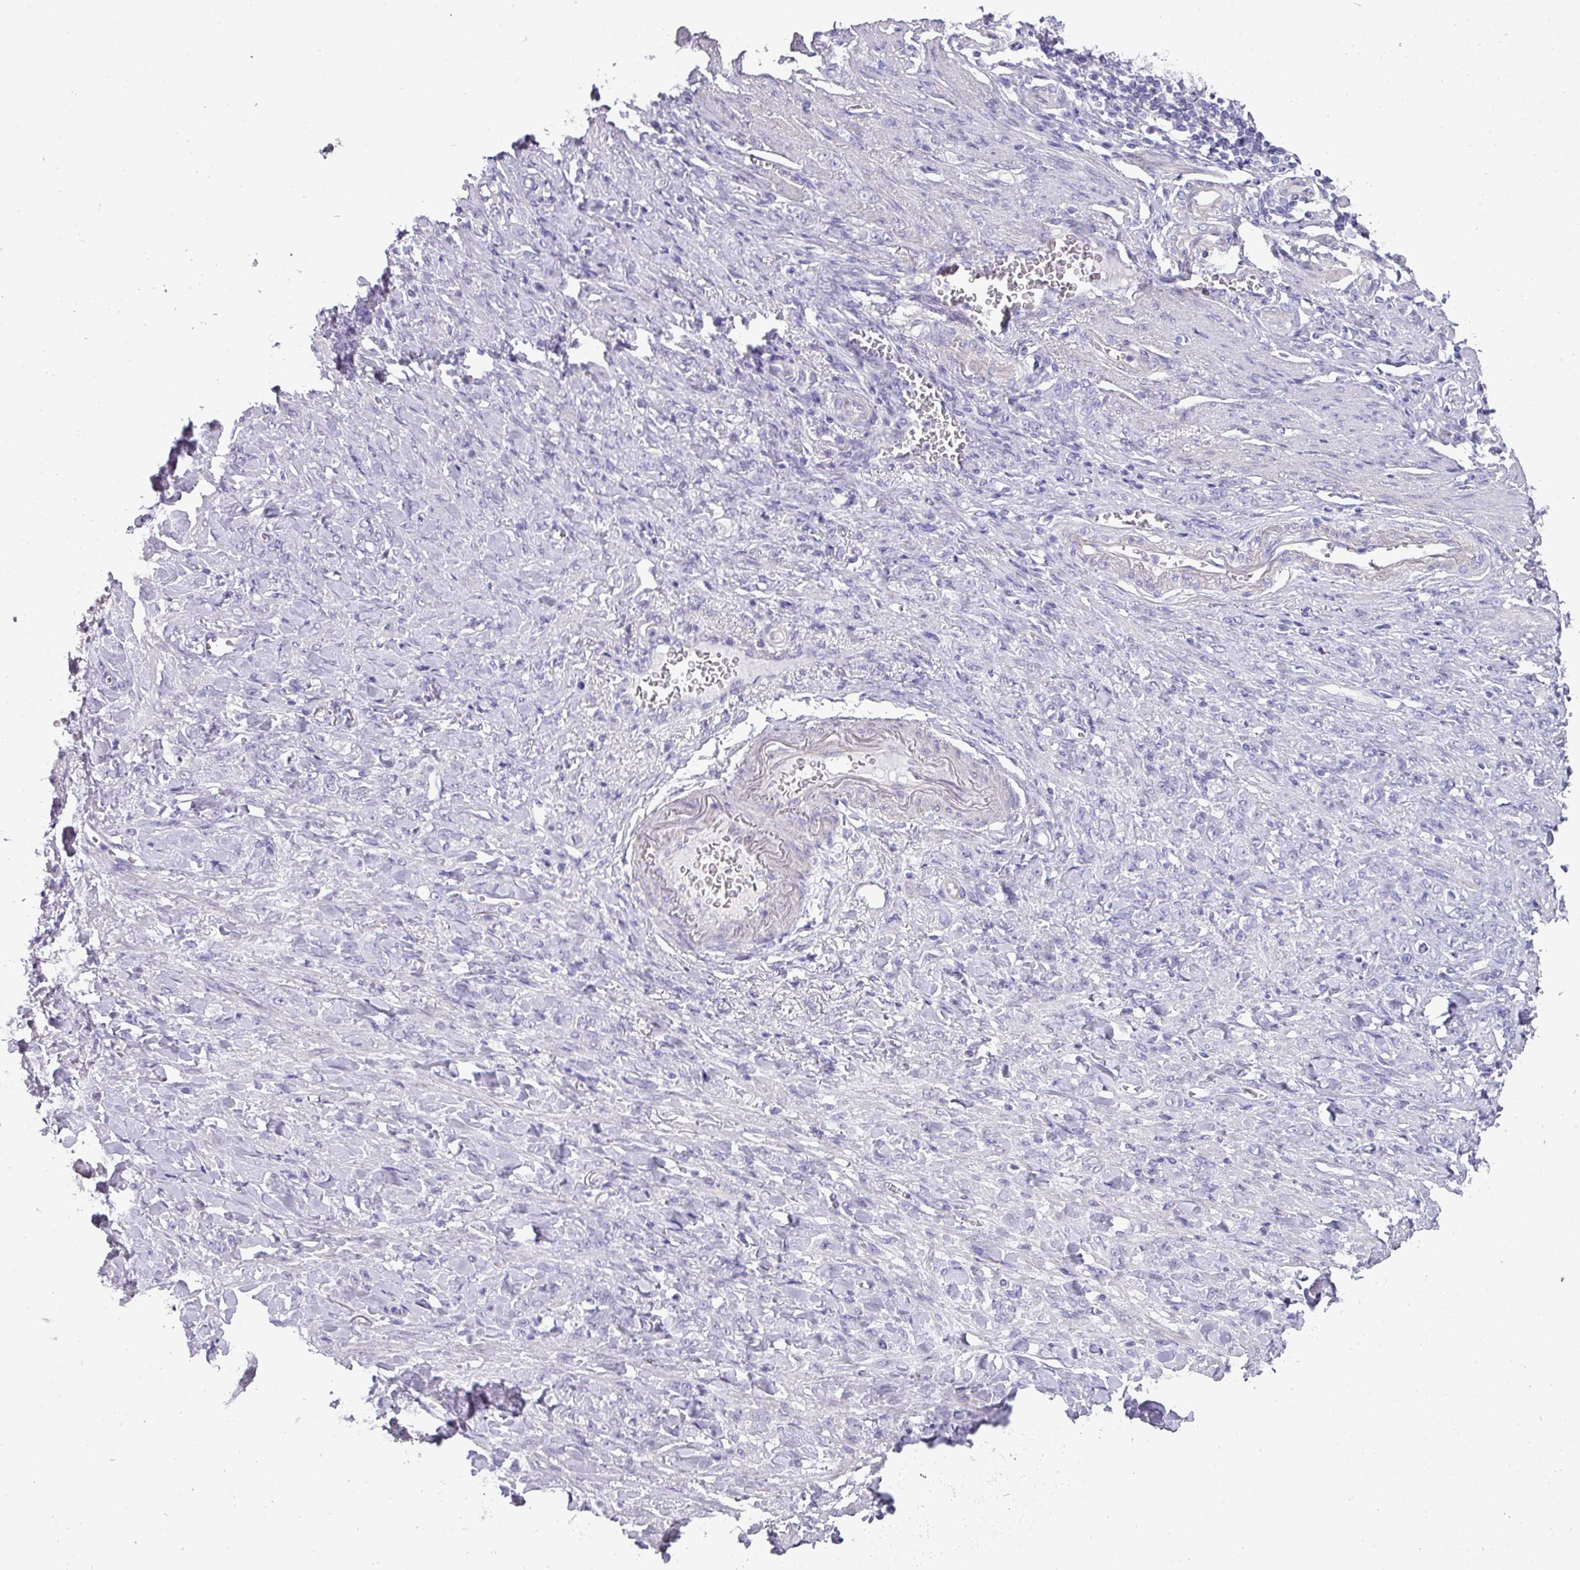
{"staining": {"intensity": "negative", "quantity": "none", "location": "none"}, "tissue": "stomach cancer", "cell_type": "Tumor cells", "image_type": "cancer", "snomed": [{"axis": "morphology", "description": "Normal tissue, NOS"}, {"axis": "morphology", "description": "Adenocarcinoma, NOS"}, {"axis": "topography", "description": "Stomach"}], "caption": "A histopathology image of stomach cancer stained for a protein exhibits no brown staining in tumor cells. The staining was performed using DAB to visualize the protein expression in brown, while the nuclei were stained in blue with hematoxylin (Magnification: 20x).", "gene": "GLI4", "patient": {"sex": "male", "age": 82}}